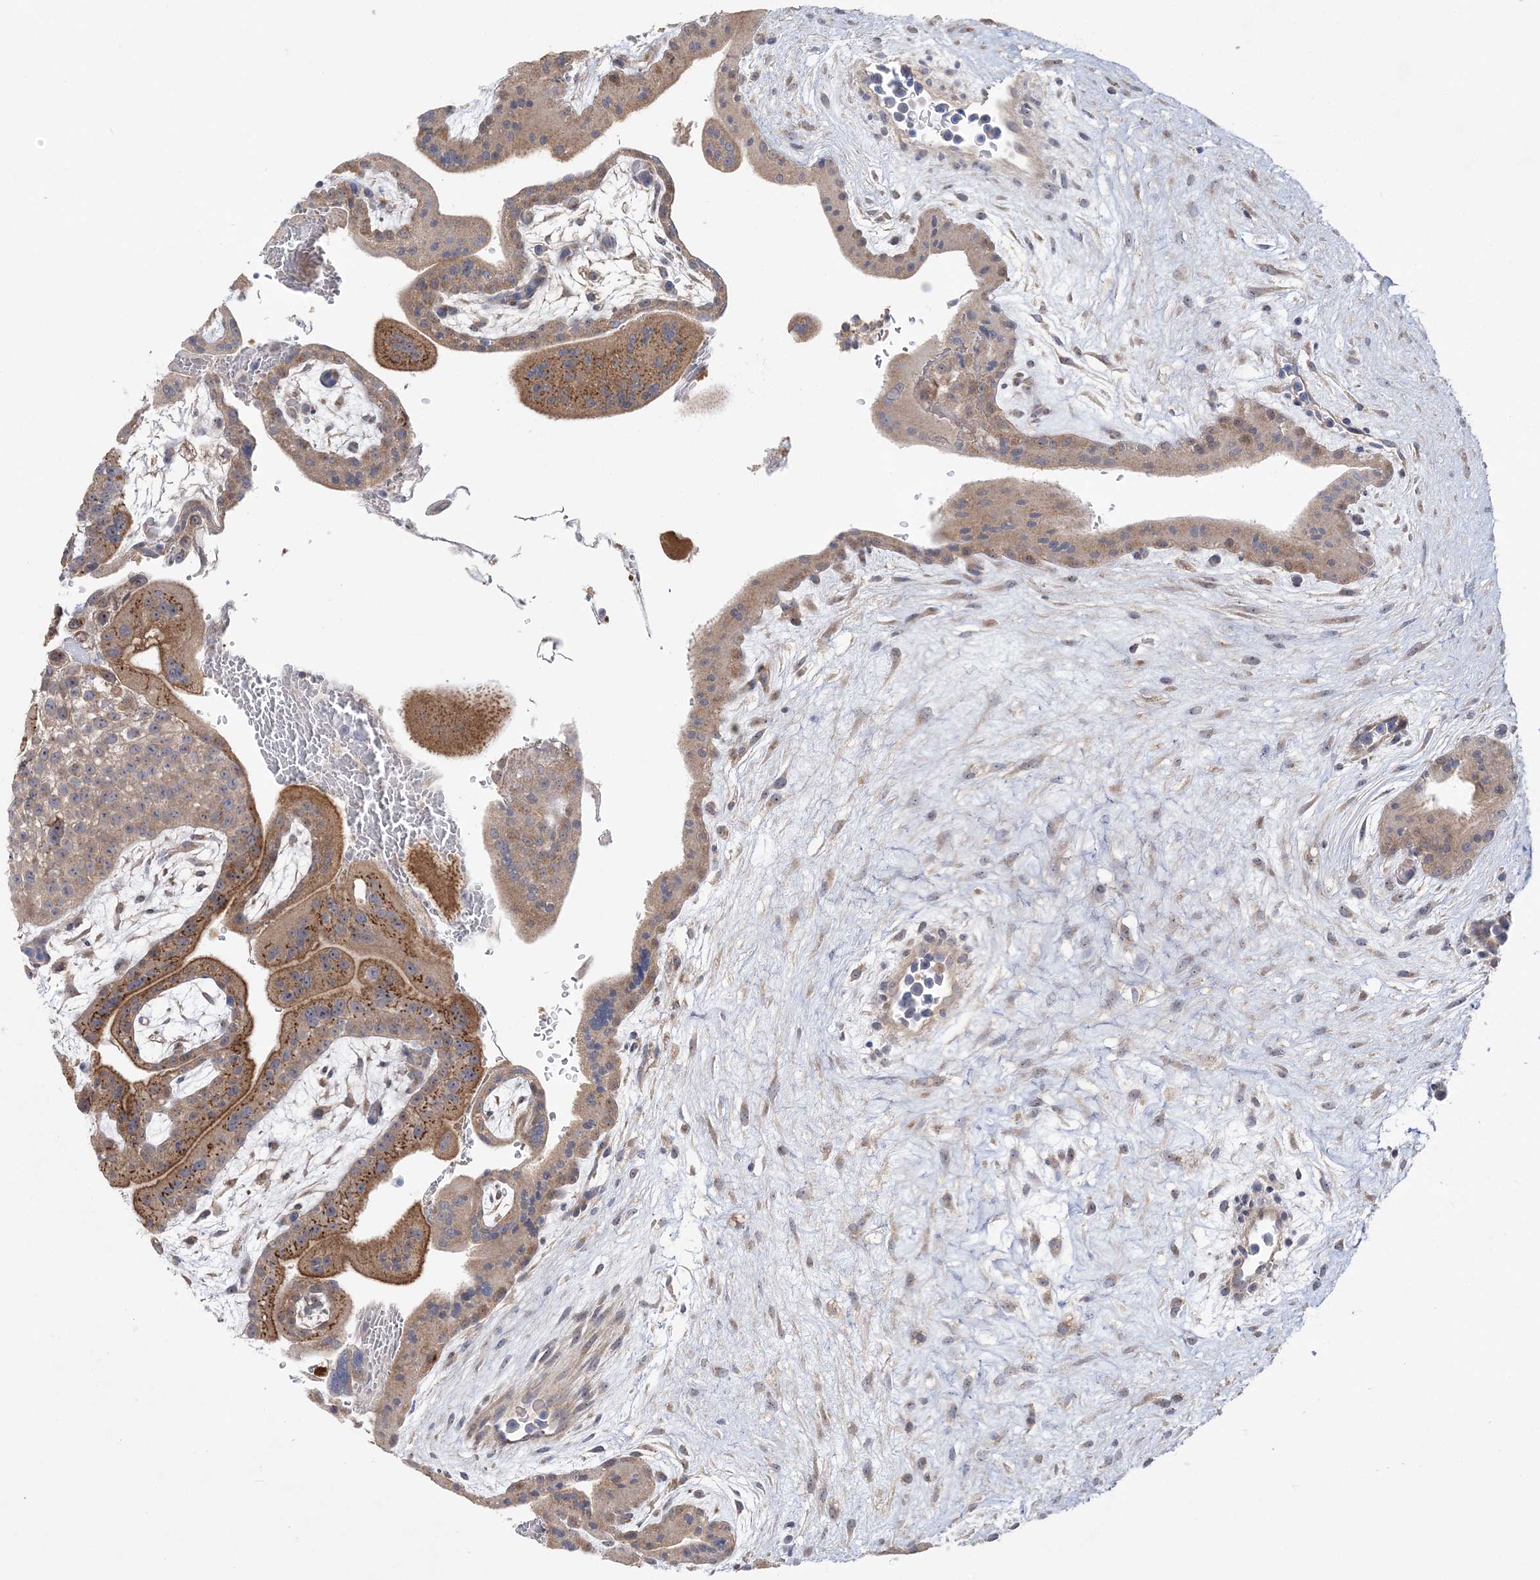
{"staining": {"intensity": "moderate", "quantity": ">75%", "location": "cytoplasmic/membranous"}, "tissue": "placenta", "cell_type": "Trophoblastic cells", "image_type": "normal", "snomed": [{"axis": "morphology", "description": "Normal tissue, NOS"}, {"axis": "topography", "description": "Placenta"}], "caption": "An IHC photomicrograph of benign tissue is shown. Protein staining in brown highlights moderate cytoplasmic/membranous positivity in placenta within trophoblastic cells.", "gene": "MMADHC", "patient": {"sex": "female", "age": 35}}